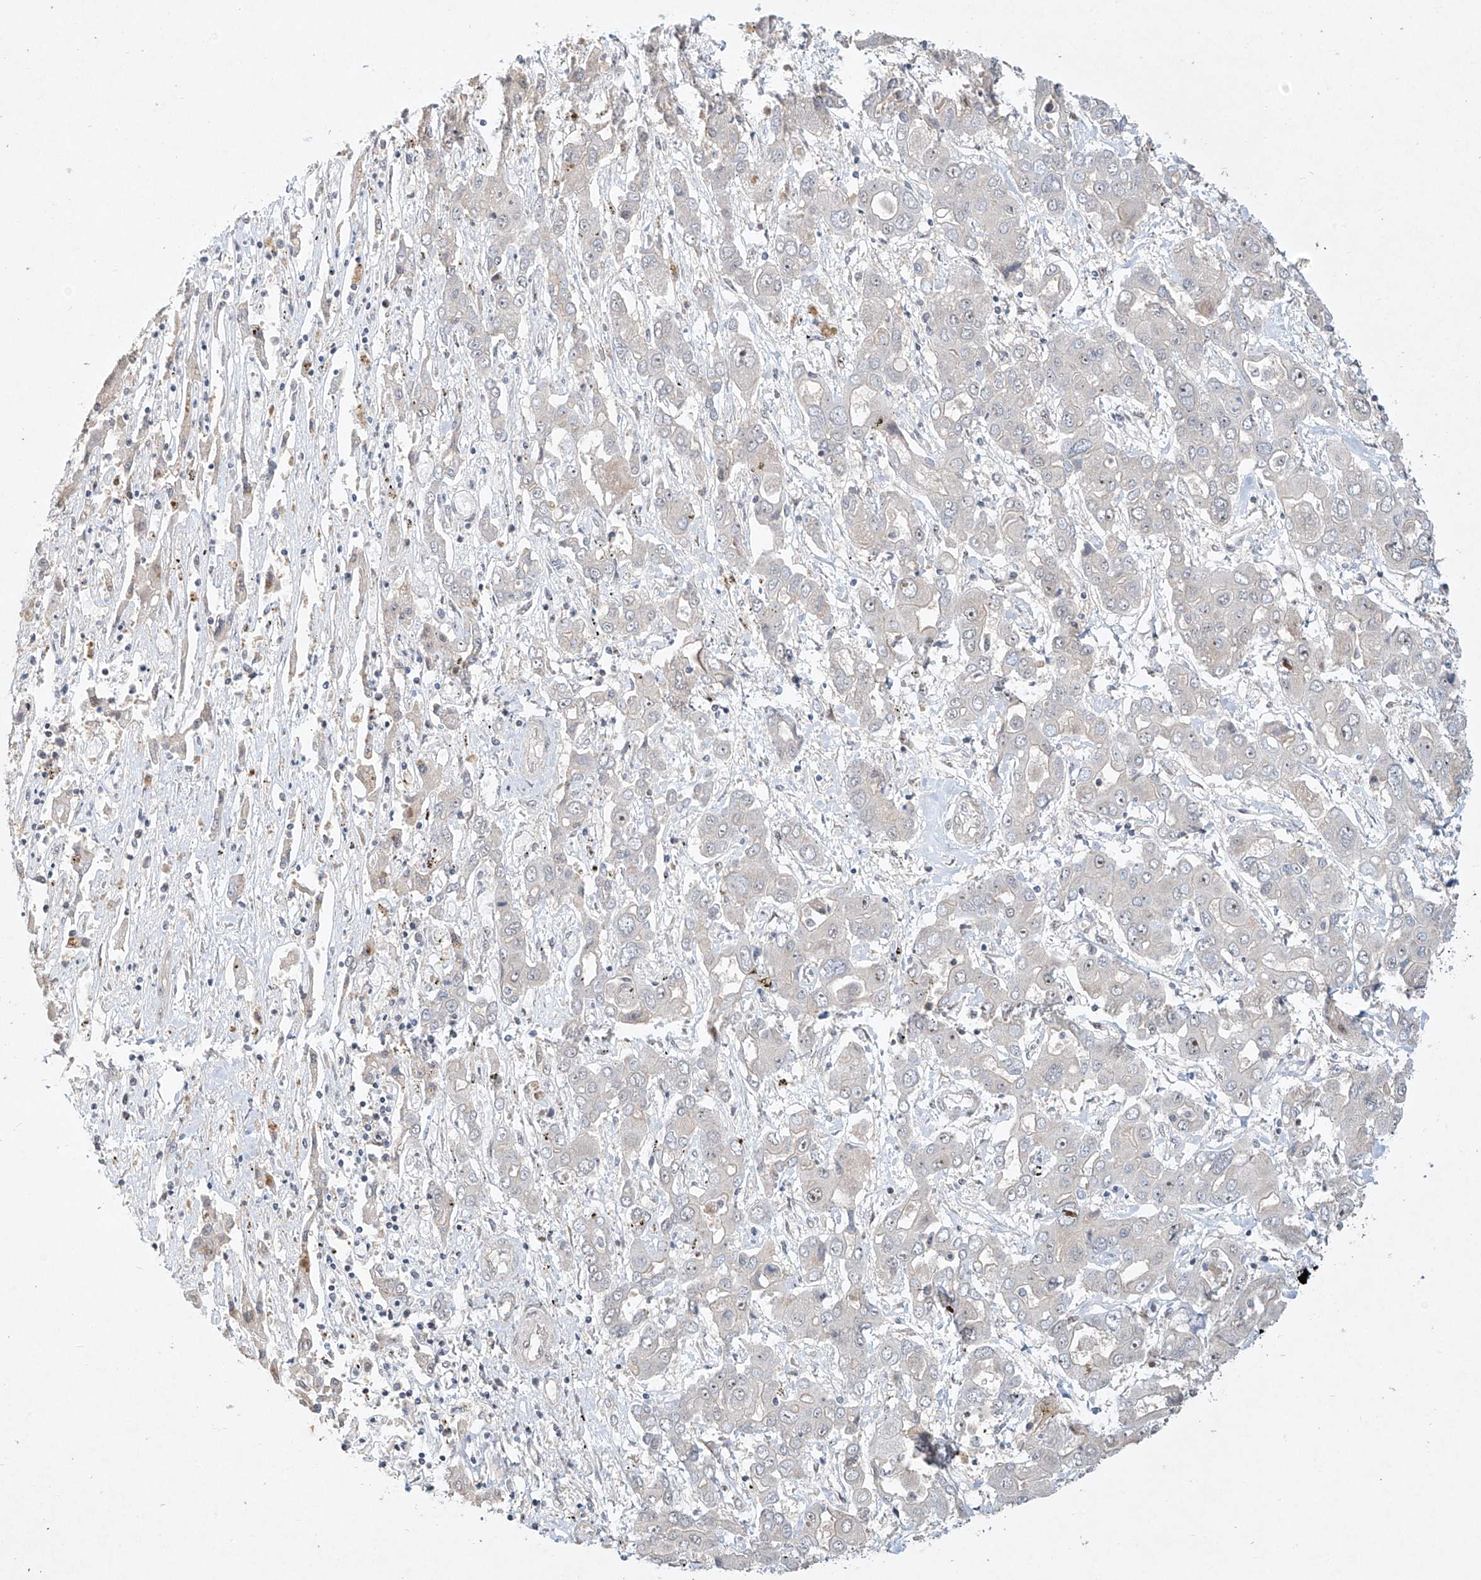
{"staining": {"intensity": "negative", "quantity": "none", "location": "none"}, "tissue": "liver cancer", "cell_type": "Tumor cells", "image_type": "cancer", "snomed": [{"axis": "morphology", "description": "Cholangiocarcinoma"}, {"axis": "topography", "description": "Liver"}], "caption": "This image is of liver cholangiocarcinoma stained with immunohistochemistry to label a protein in brown with the nuclei are counter-stained blue. There is no expression in tumor cells.", "gene": "TASP1", "patient": {"sex": "male", "age": 67}}